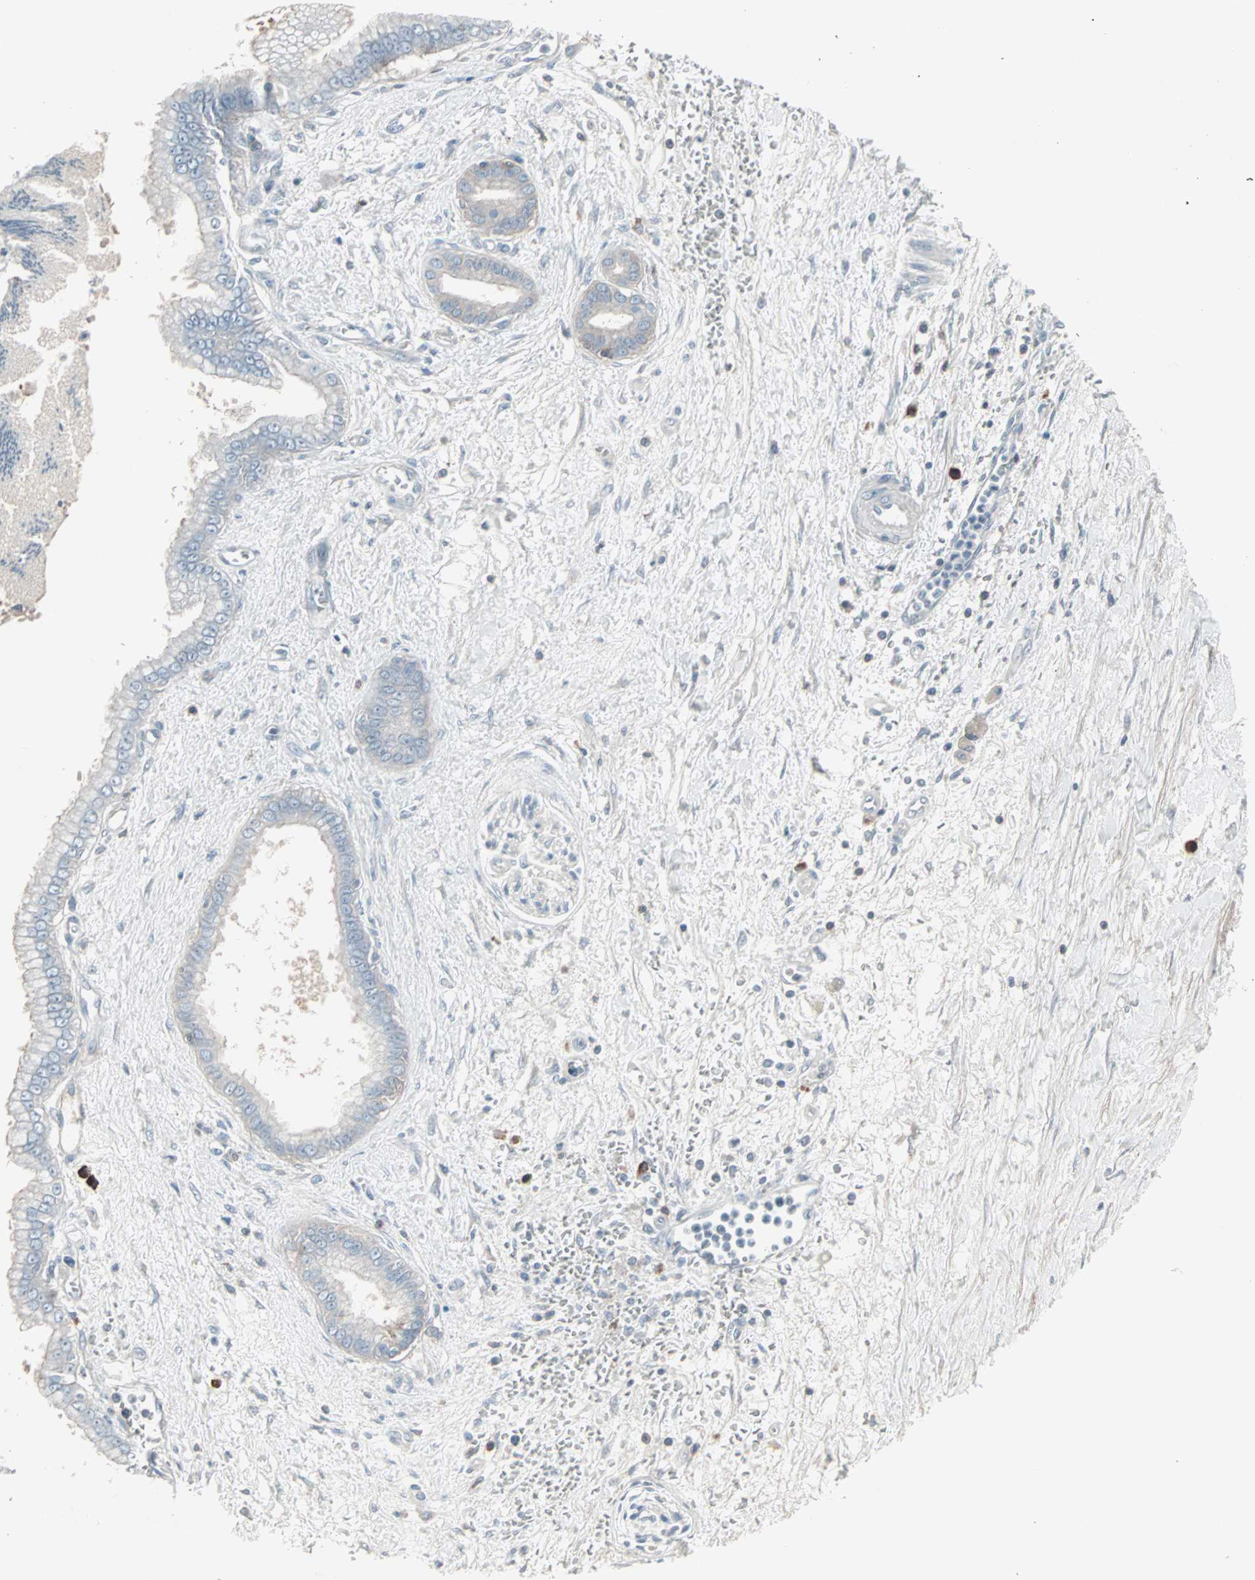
{"staining": {"intensity": "negative", "quantity": "none", "location": "none"}, "tissue": "pancreatic cancer", "cell_type": "Tumor cells", "image_type": "cancer", "snomed": [{"axis": "morphology", "description": "Adenocarcinoma, NOS"}, {"axis": "topography", "description": "Pancreas"}], "caption": "Image shows no protein staining in tumor cells of pancreatic cancer (adenocarcinoma) tissue.", "gene": "ZSCAN32", "patient": {"sex": "male", "age": 59}}